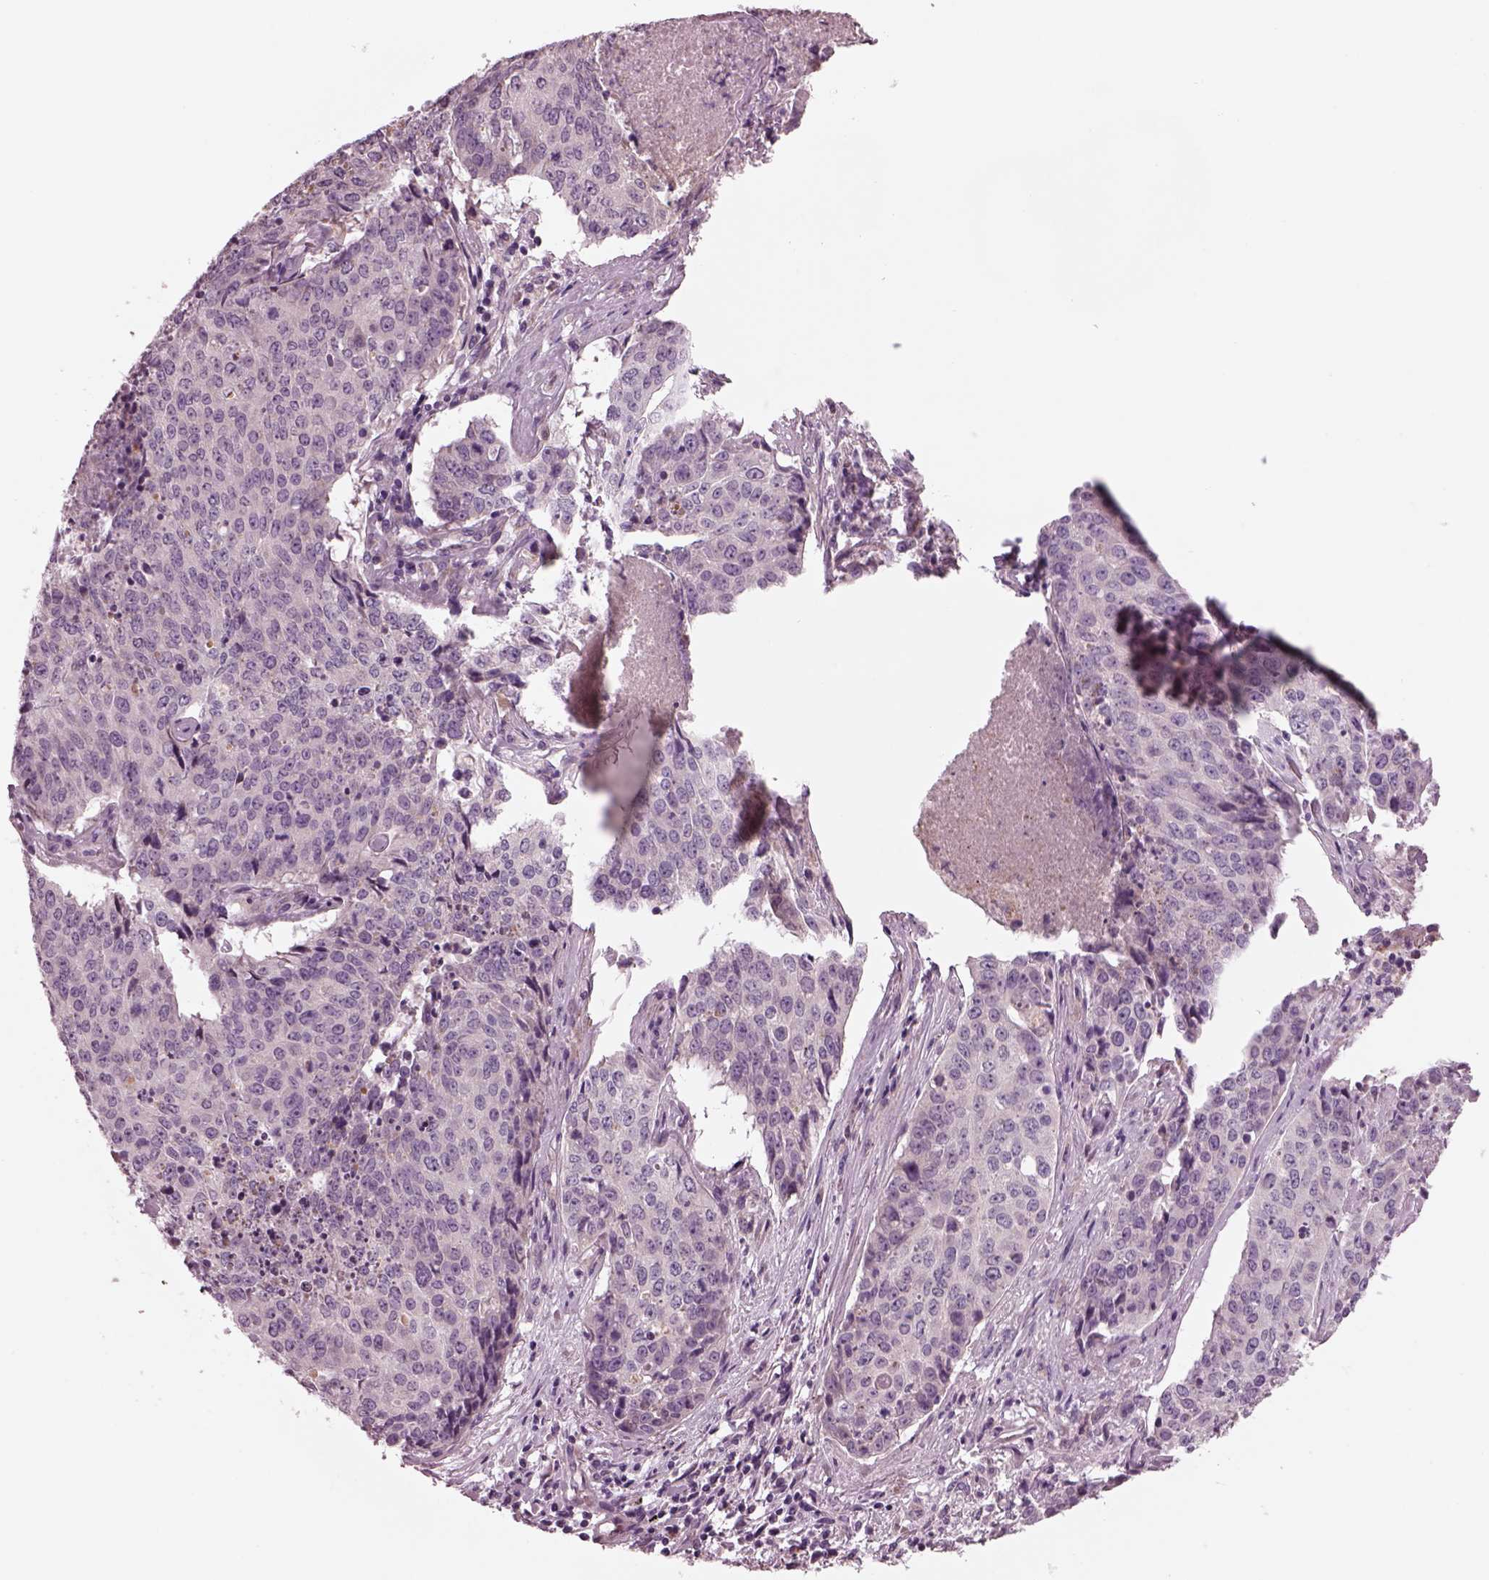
{"staining": {"intensity": "negative", "quantity": "none", "location": "none"}, "tissue": "lung cancer", "cell_type": "Tumor cells", "image_type": "cancer", "snomed": [{"axis": "morphology", "description": "Normal tissue, NOS"}, {"axis": "morphology", "description": "Squamous cell carcinoma, NOS"}, {"axis": "topography", "description": "Bronchus"}, {"axis": "topography", "description": "Lung"}], "caption": "Immunohistochemical staining of lung cancer (squamous cell carcinoma) exhibits no significant positivity in tumor cells. (Stains: DAB (3,3'-diaminobenzidine) immunohistochemistry (IHC) with hematoxylin counter stain, Microscopy: brightfield microscopy at high magnification).", "gene": "AP4M1", "patient": {"sex": "male", "age": 64}}